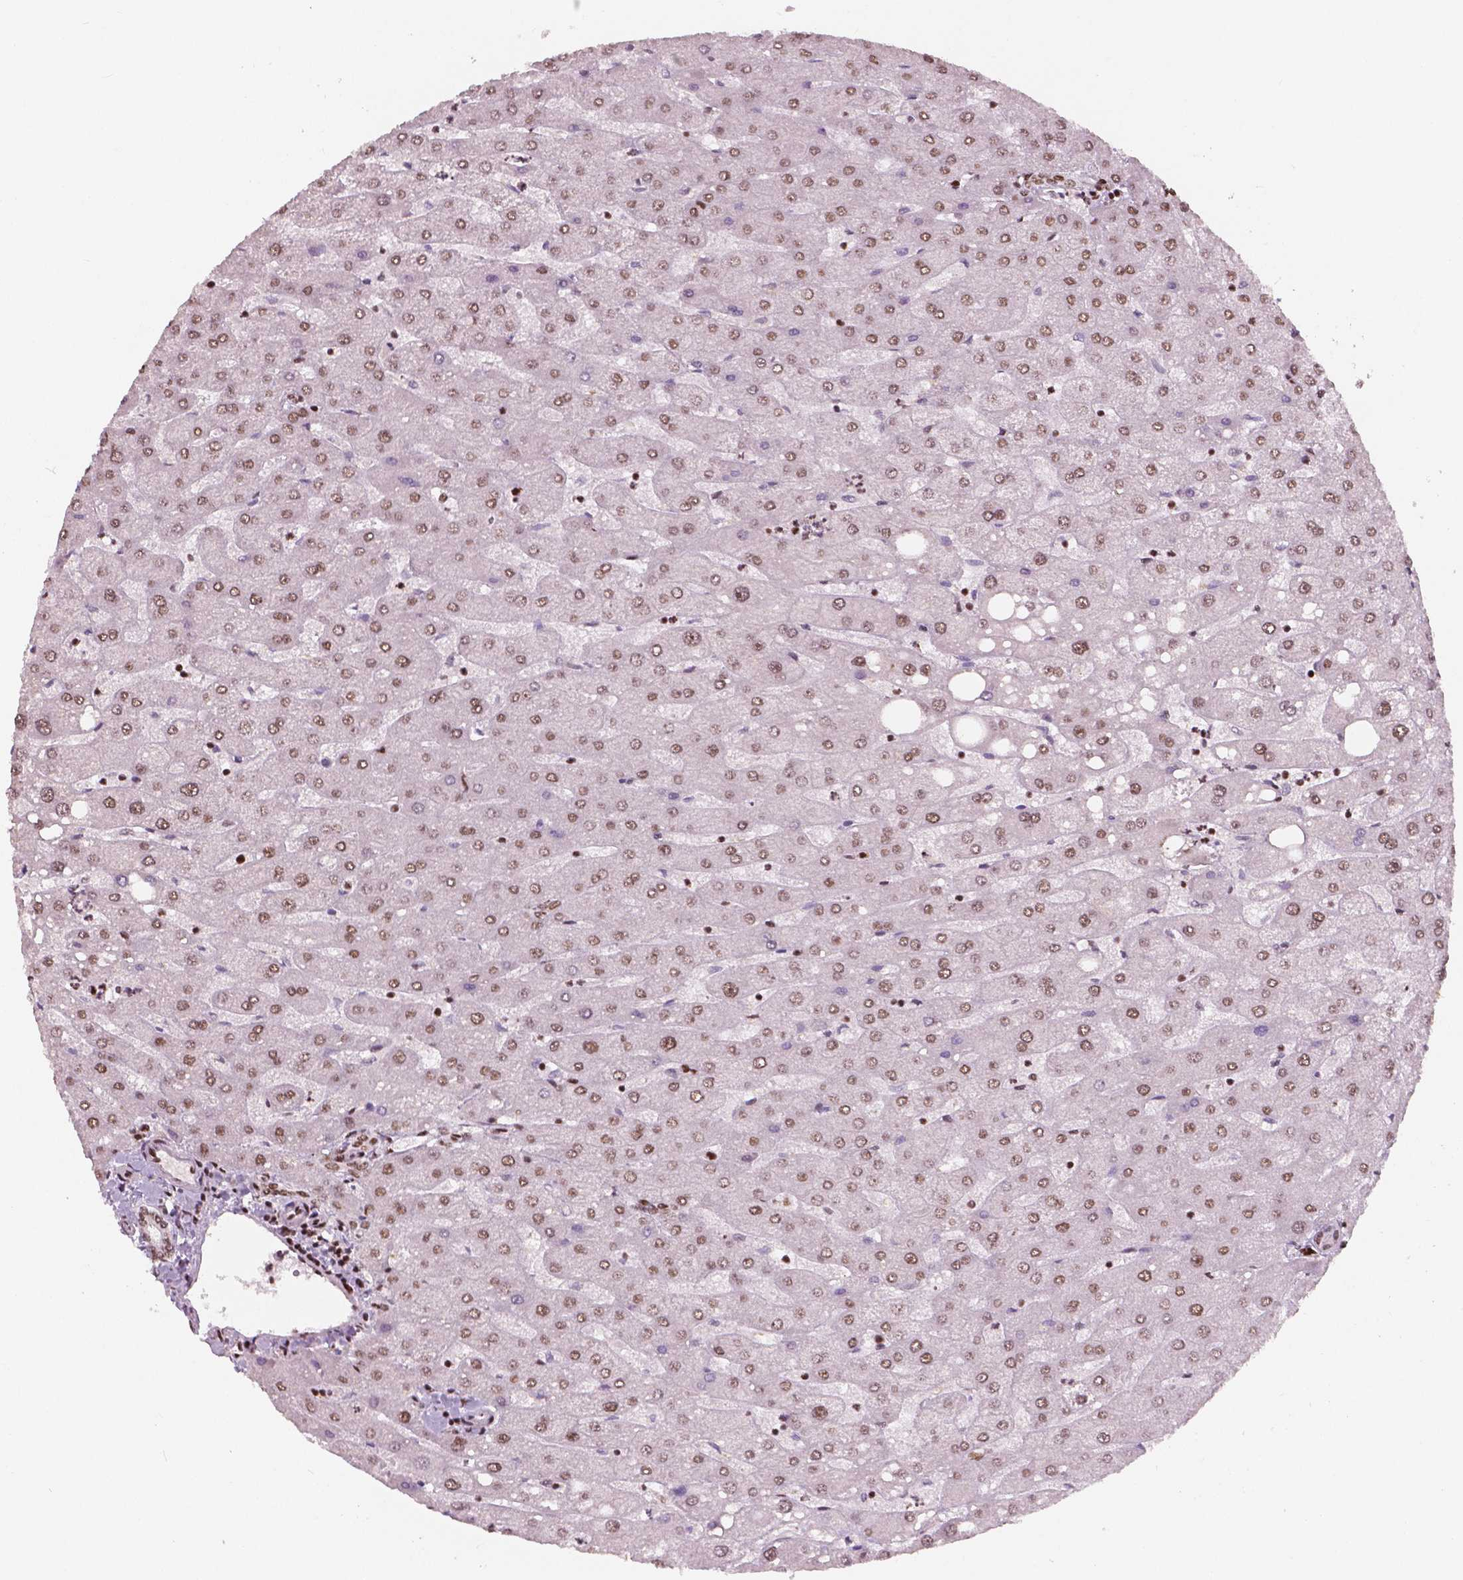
{"staining": {"intensity": "moderate", "quantity": ">75%", "location": "nuclear"}, "tissue": "liver", "cell_type": "Cholangiocytes", "image_type": "normal", "snomed": [{"axis": "morphology", "description": "Normal tissue, NOS"}, {"axis": "topography", "description": "Liver"}], "caption": "Protein analysis of normal liver exhibits moderate nuclear staining in about >75% of cholangiocytes.", "gene": "BRD4", "patient": {"sex": "male", "age": 67}}